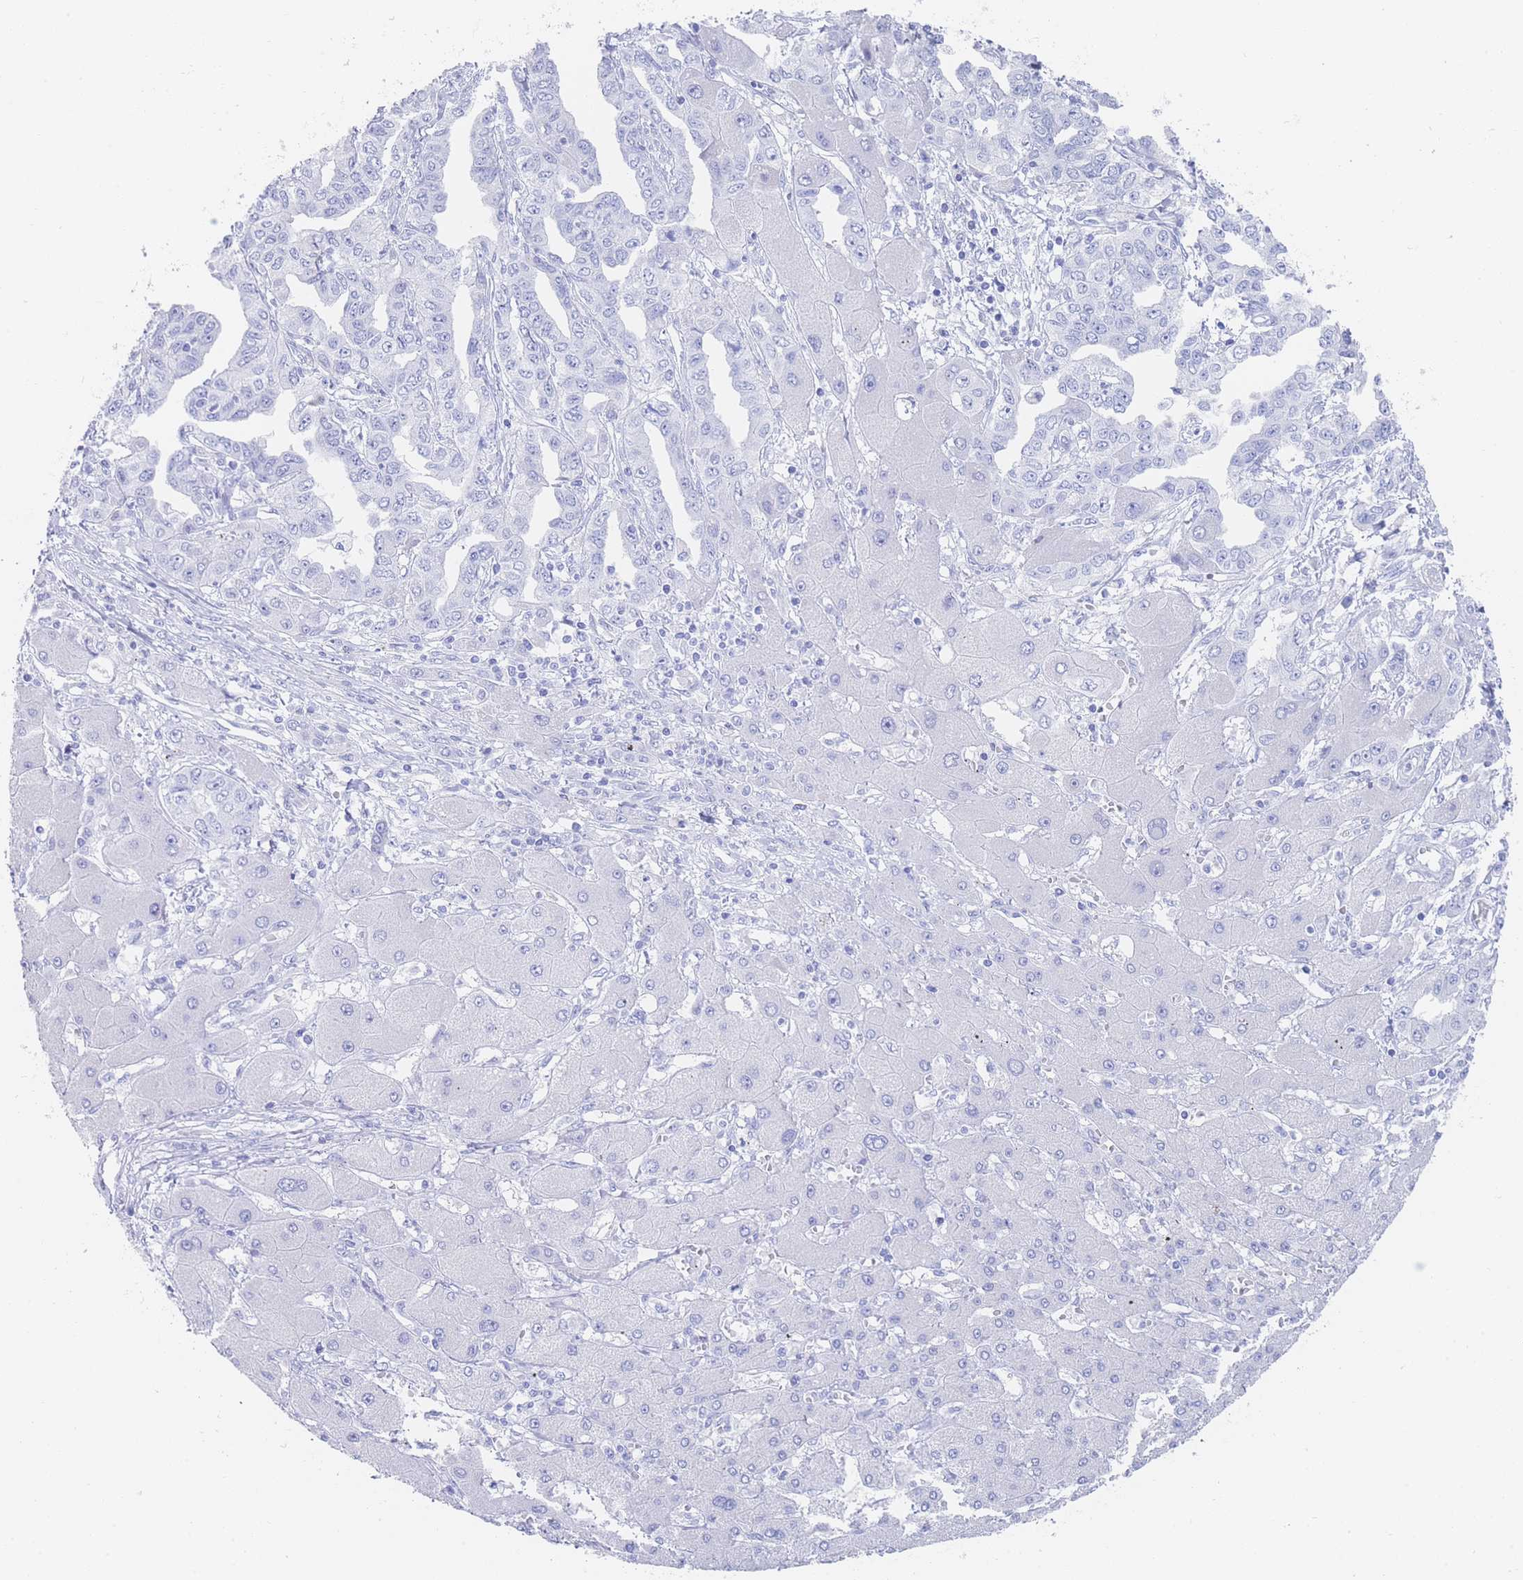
{"staining": {"intensity": "negative", "quantity": "none", "location": "none"}, "tissue": "liver cancer", "cell_type": "Tumor cells", "image_type": "cancer", "snomed": [{"axis": "morphology", "description": "Cholangiocarcinoma"}, {"axis": "topography", "description": "Liver"}], "caption": "This is a histopathology image of immunohistochemistry (IHC) staining of liver cancer, which shows no expression in tumor cells.", "gene": "LRRC37A", "patient": {"sex": "male", "age": 59}}